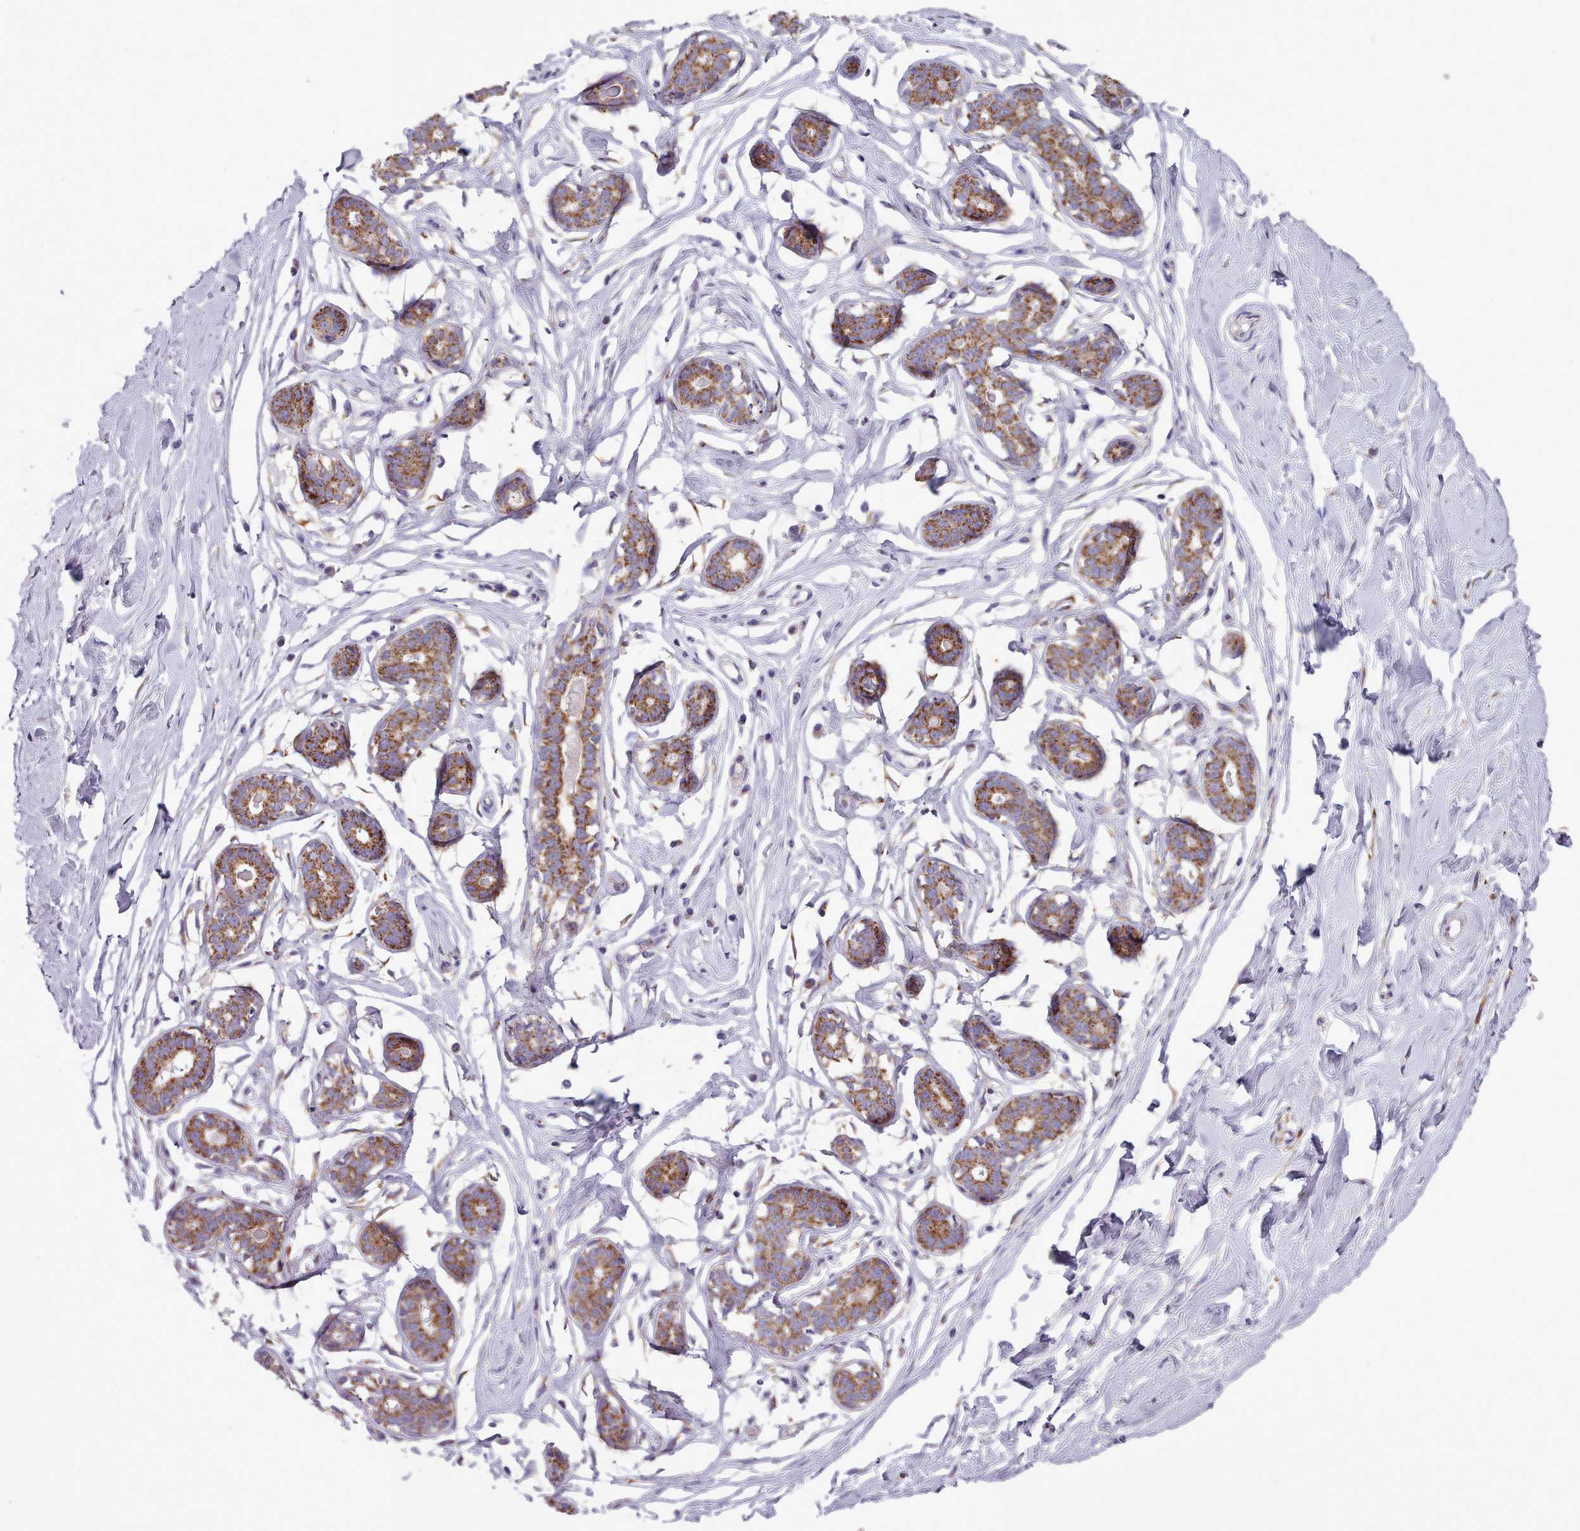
{"staining": {"intensity": "negative", "quantity": "none", "location": "none"}, "tissue": "breast", "cell_type": "Adipocytes", "image_type": "normal", "snomed": [{"axis": "morphology", "description": "Normal tissue, NOS"}, {"axis": "morphology", "description": "Adenoma, NOS"}, {"axis": "topography", "description": "Breast"}], "caption": "Immunohistochemistry (IHC) micrograph of unremarkable human breast stained for a protein (brown), which shows no positivity in adipocytes. (DAB (3,3'-diaminobenzidine) immunohistochemistry visualized using brightfield microscopy, high magnification).", "gene": "FKBP10", "patient": {"sex": "female", "age": 23}}